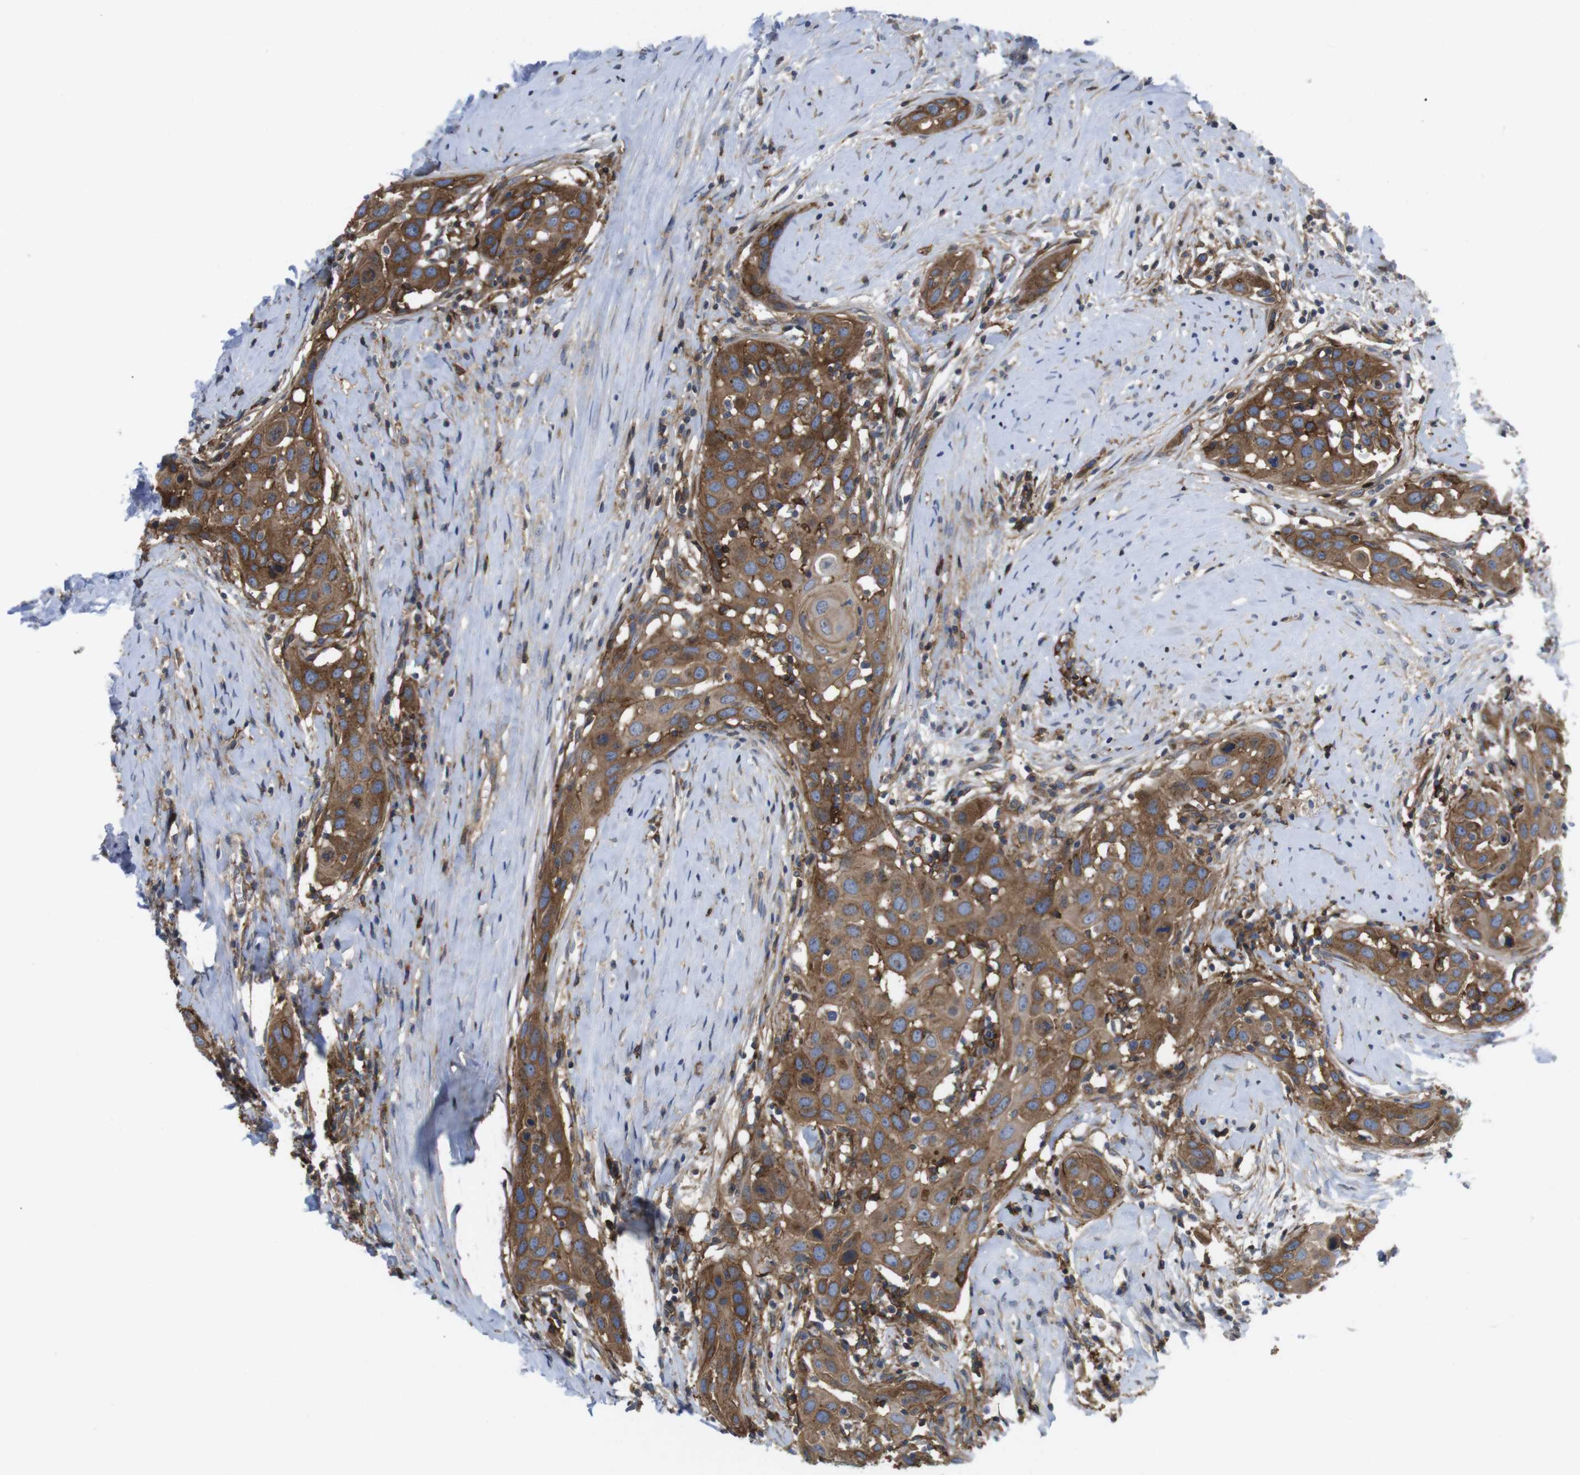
{"staining": {"intensity": "moderate", "quantity": ">75%", "location": "cytoplasmic/membranous"}, "tissue": "head and neck cancer", "cell_type": "Tumor cells", "image_type": "cancer", "snomed": [{"axis": "morphology", "description": "Squamous cell carcinoma, NOS"}, {"axis": "topography", "description": "Oral tissue"}, {"axis": "topography", "description": "Head-Neck"}], "caption": "A medium amount of moderate cytoplasmic/membranous staining is identified in about >75% of tumor cells in squamous cell carcinoma (head and neck) tissue.", "gene": "CCR6", "patient": {"sex": "female", "age": 50}}